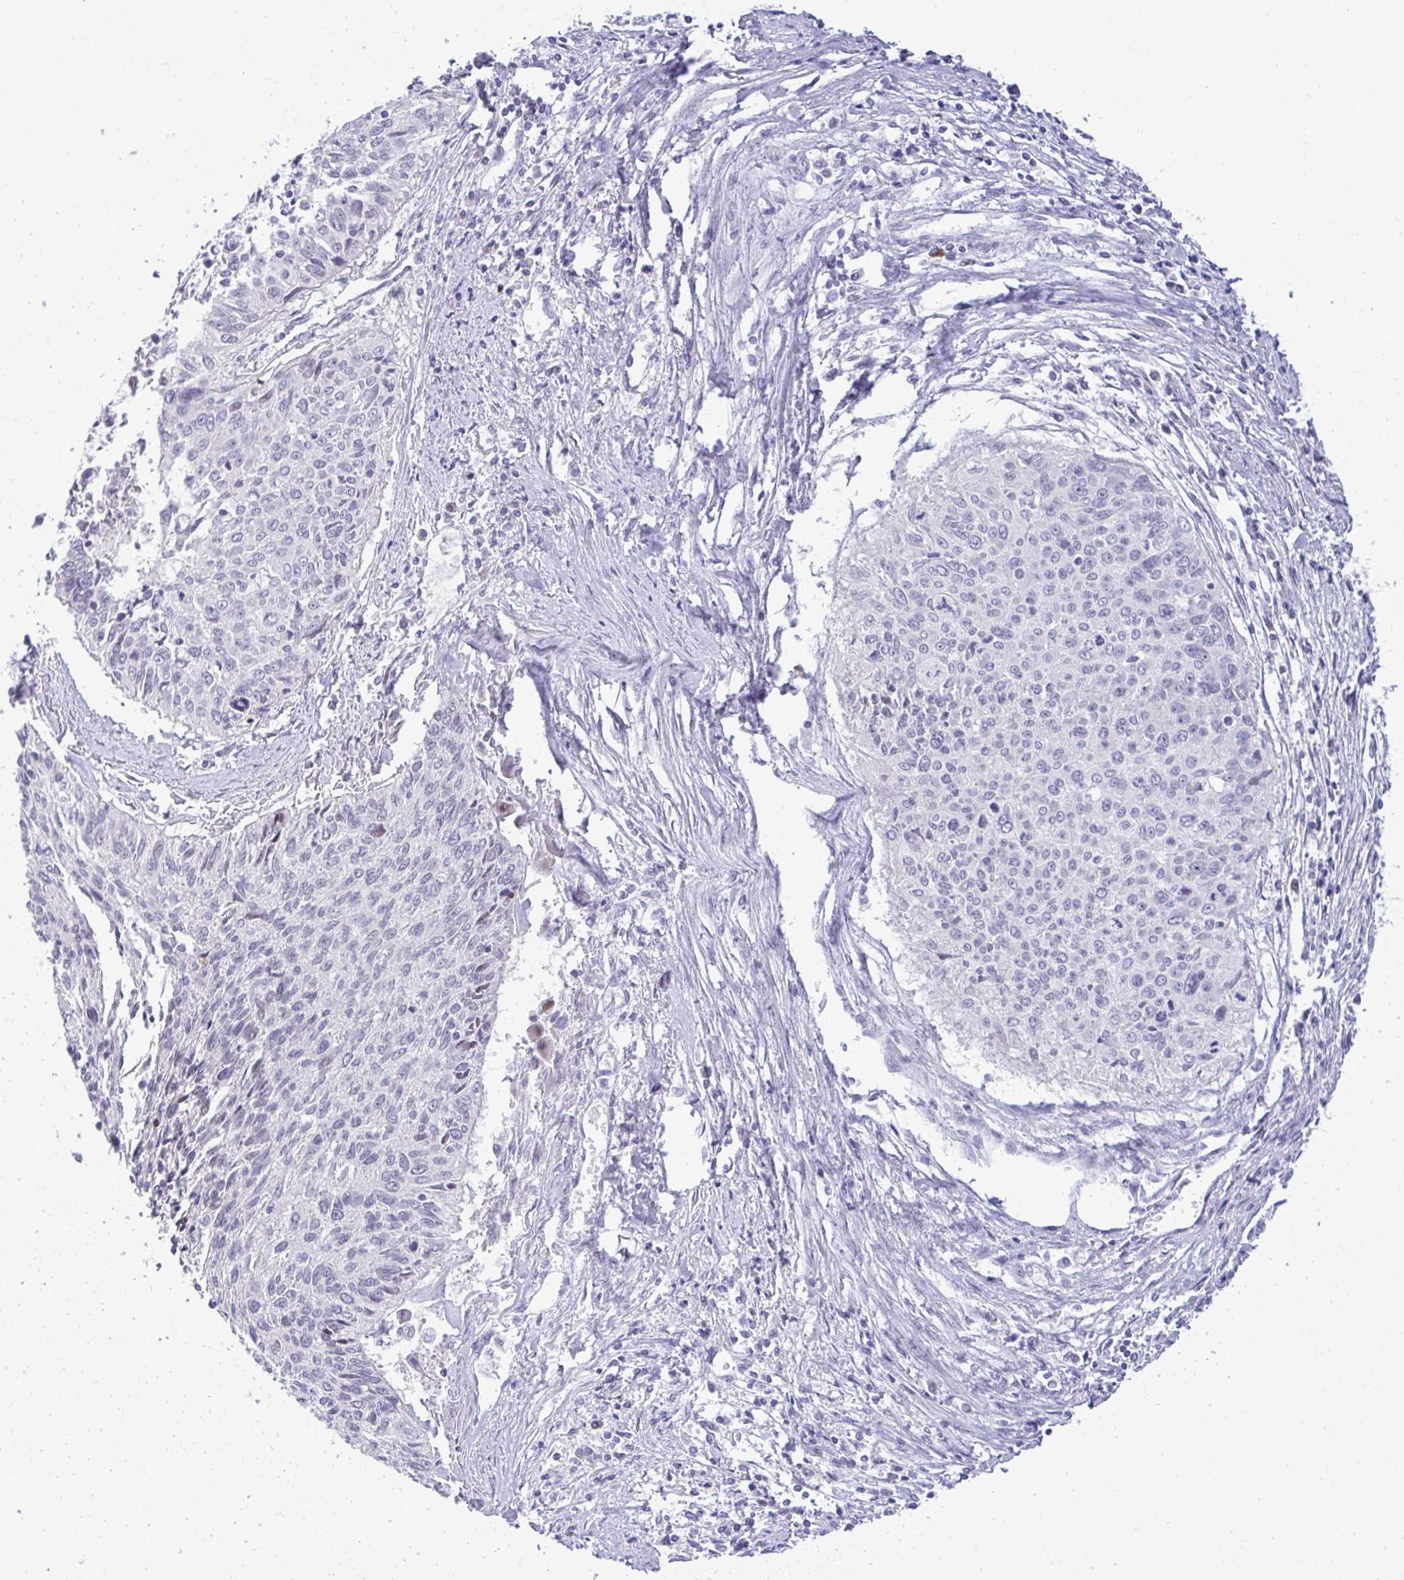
{"staining": {"intensity": "negative", "quantity": "none", "location": "none"}, "tissue": "cervical cancer", "cell_type": "Tumor cells", "image_type": "cancer", "snomed": [{"axis": "morphology", "description": "Squamous cell carcinoma, NOS"}, {"axis": "topography", "description": "Cervix"}], "caption": "Immunohistochemical staining of cervical cancer (squamous cell carcinoma) exhibits no significant expression in tumor cells. (Brightfield microscopy of DAB (3,3'-diaminobenzidine) immunohistochemistry (IHC) at high magnification).", "gene": "EPOP", "patient": {"sex": "female", "age": 55}}